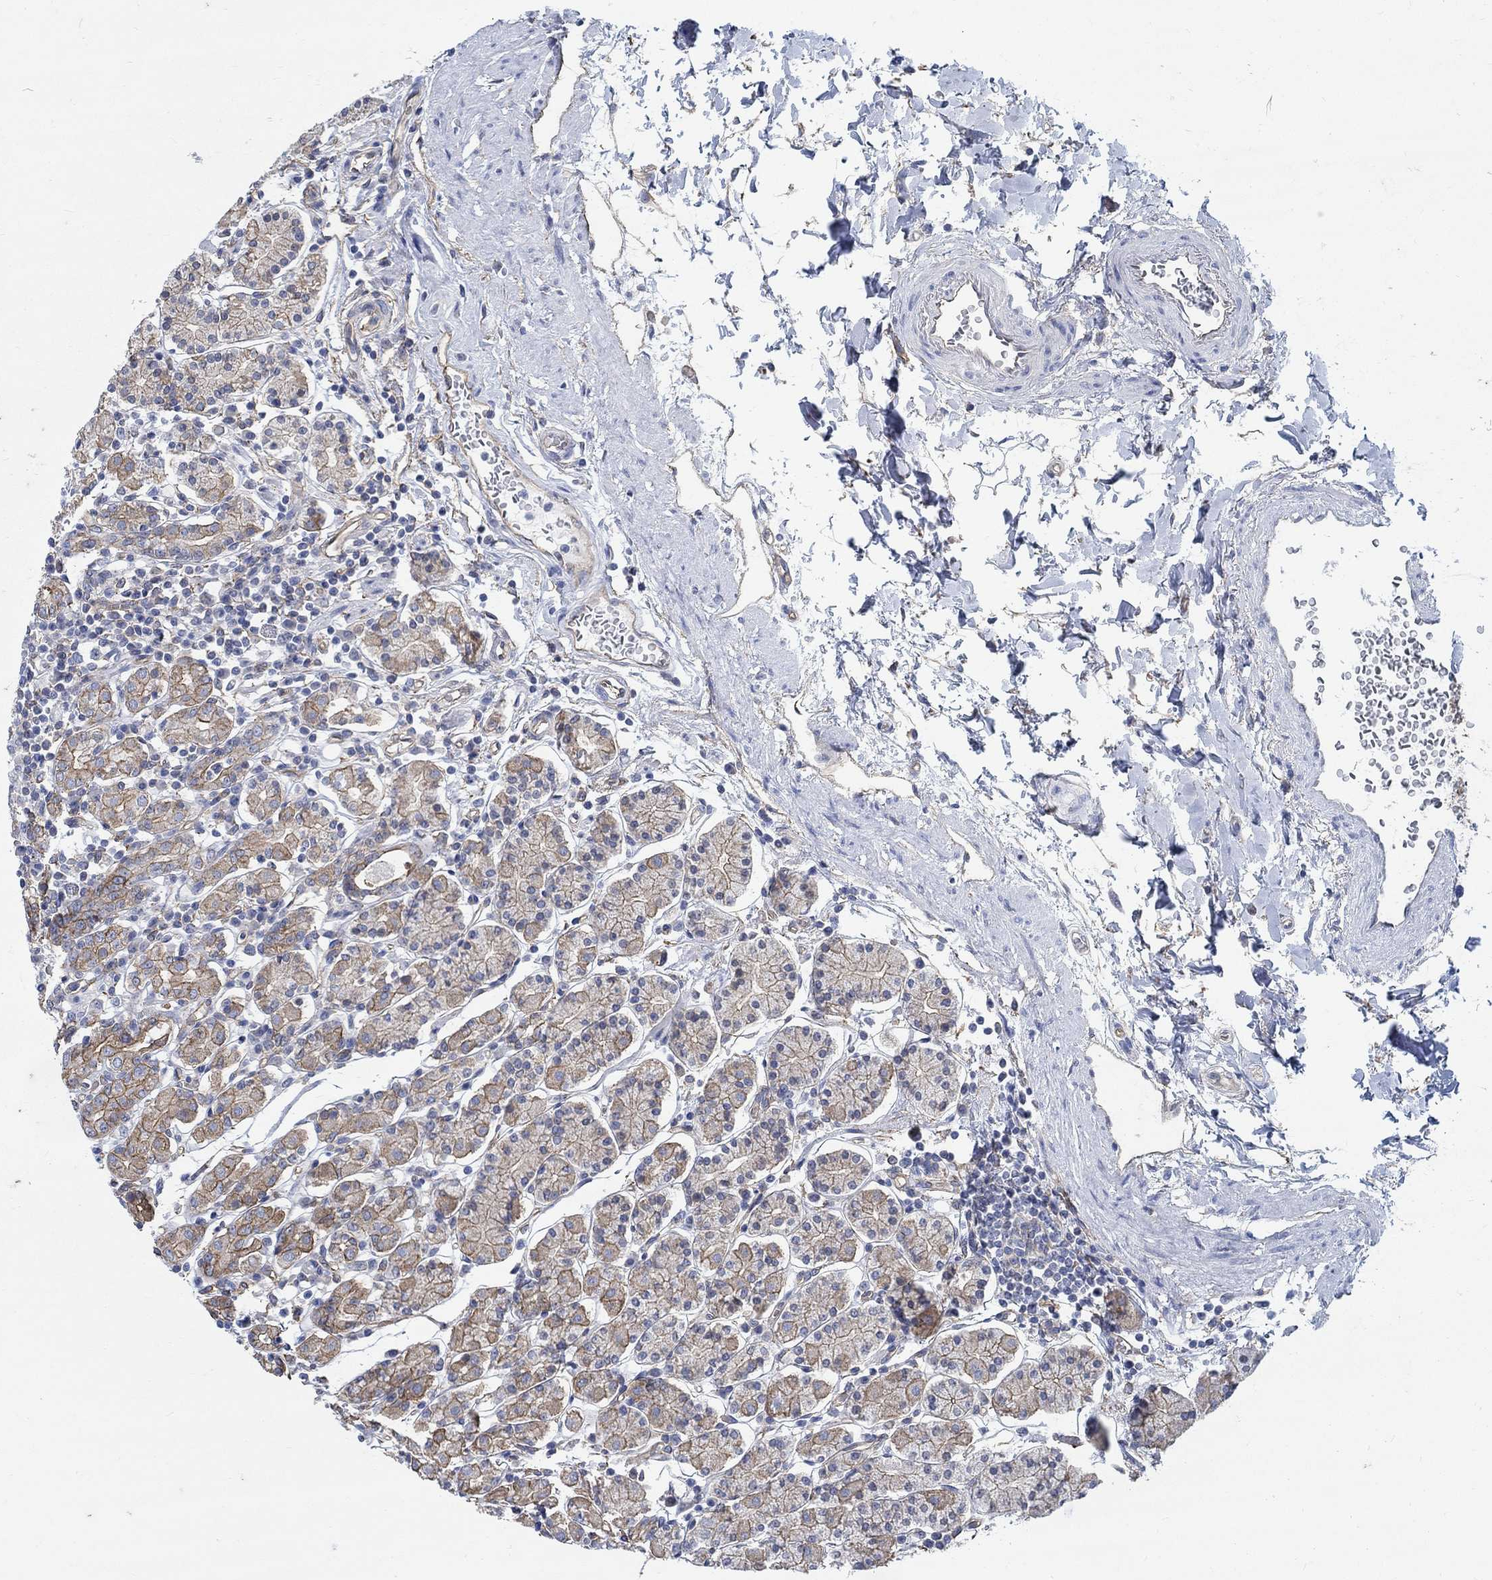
{"staining": {"intensity": "moderate", "quantity": "25%-75%", "location": "cytoplasmic/membranous"}, "tissue": "stomach", "cell_type": "Glandular cells", "image_type": "normal", "snomed": [{"axis": "morphology", "description": "Normal tissue, NOS"}, {"axis": "topography", "description": "Stomach, upper"}, {"axis": "topography", "description": "Stomach"}], "caption": "Immunohistochemical staining of normal stomach shows 25%-75% levels of moderate cytoplasmic/membranous protein expression in about 25%-75% of glandular cells. (Stains: DAB (3,3'-diaminobenzidine) in brown, nuclei in blue, Microscopy: brightfield microscopy at high magnification).", "gene": "TMEM198", "patient": {"sex": "male", "age": 62}}